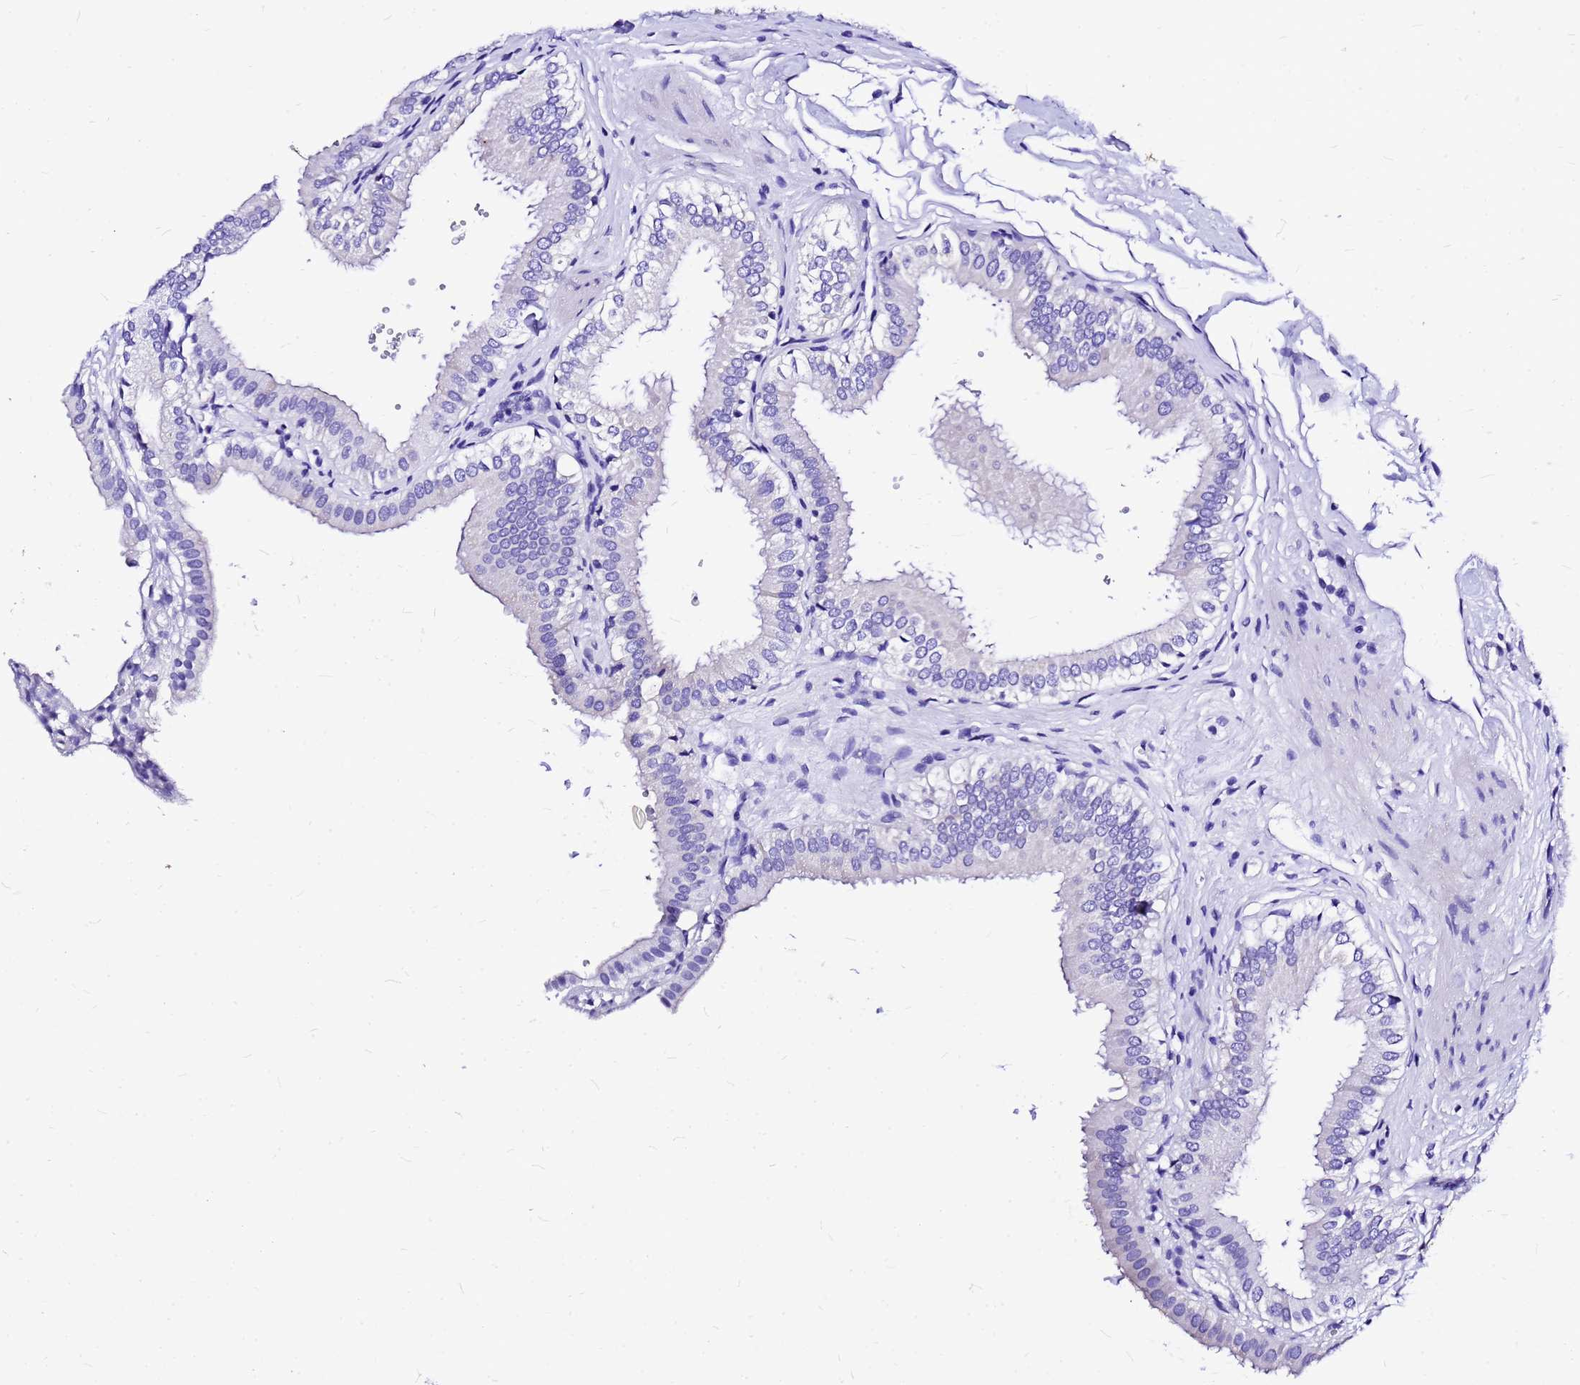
{"staining": {"intensity": "negative", "quantity": "none", "location": "none"}, "tissue": "gallbladder", "cell_type": "Glandular cells", "image_type": "normal", "snomed": [{"axis": "morphology", "description": "Normal tissue, NOS"}, {"axis": "topography", "description": "Gallbladder"}], "caption": "Immunohistochemical staining of benign gallbladder reveals no significant positivity in glandular cells.", "gene": "HERC4", "patient": {"sex": "female", "age": 61}}